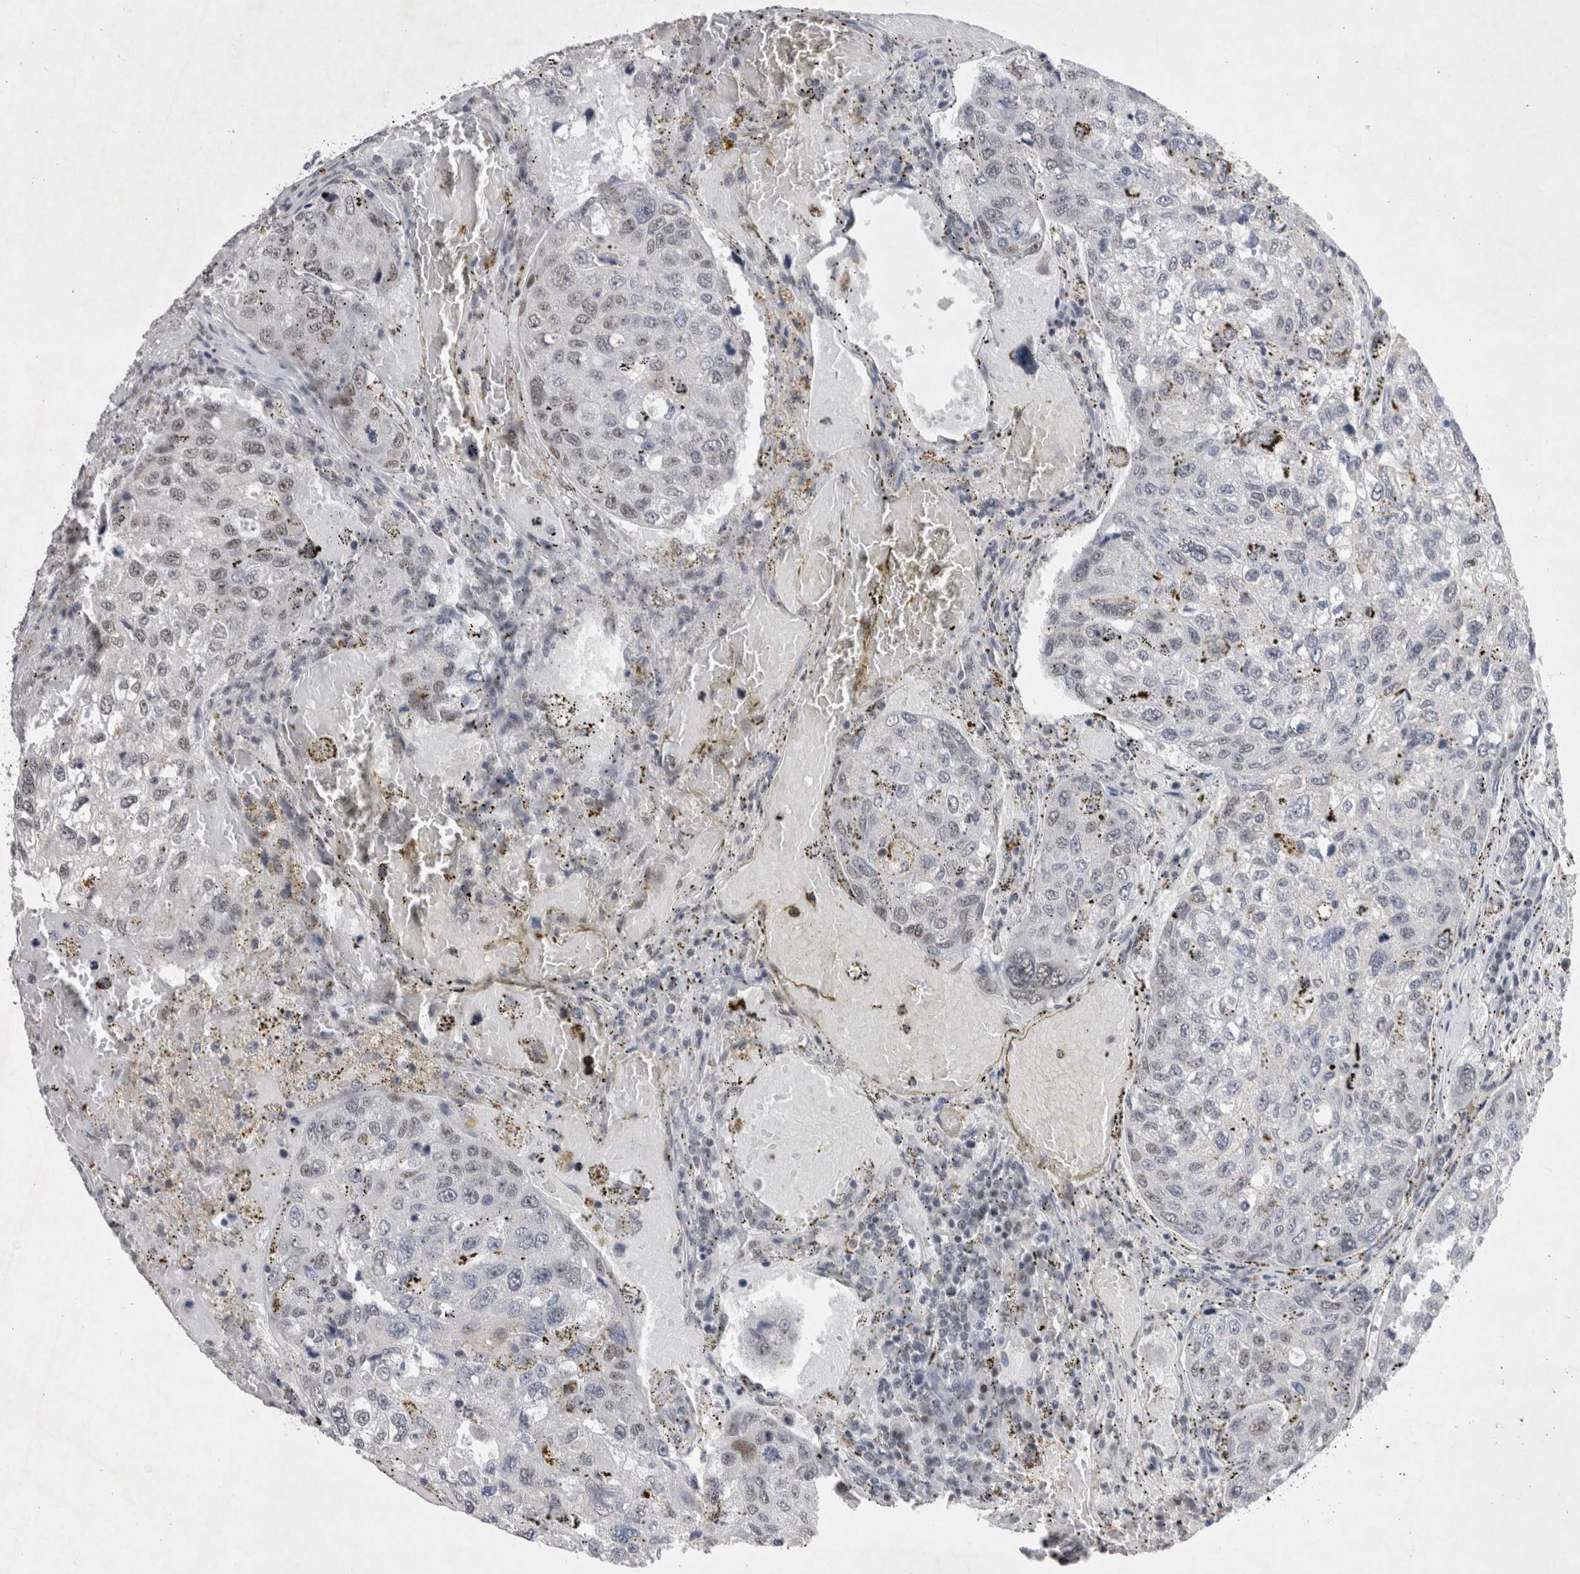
{"staining": {"intensity": "weak", "quantity": "<25%", "location": "nuclear"}, "tissue": "urothelial cancer", "cell_type": "Tumor cells", "image_type": "cancer", "snomed": [{"axis": "morphology", "description": "Urothelial carcinoma, High grade"}, {"axis": "topography", "description": "Lymph node"}, {"axis": "topography", "description": "Urinary bladder"}], "caption": "High-grade urothelial carcinoma stained for a protein using immunohistochemistry exhibits no positivity tumor cells.", "gene": "RBM6", "patient": {"sex": "male", "age": 51}}